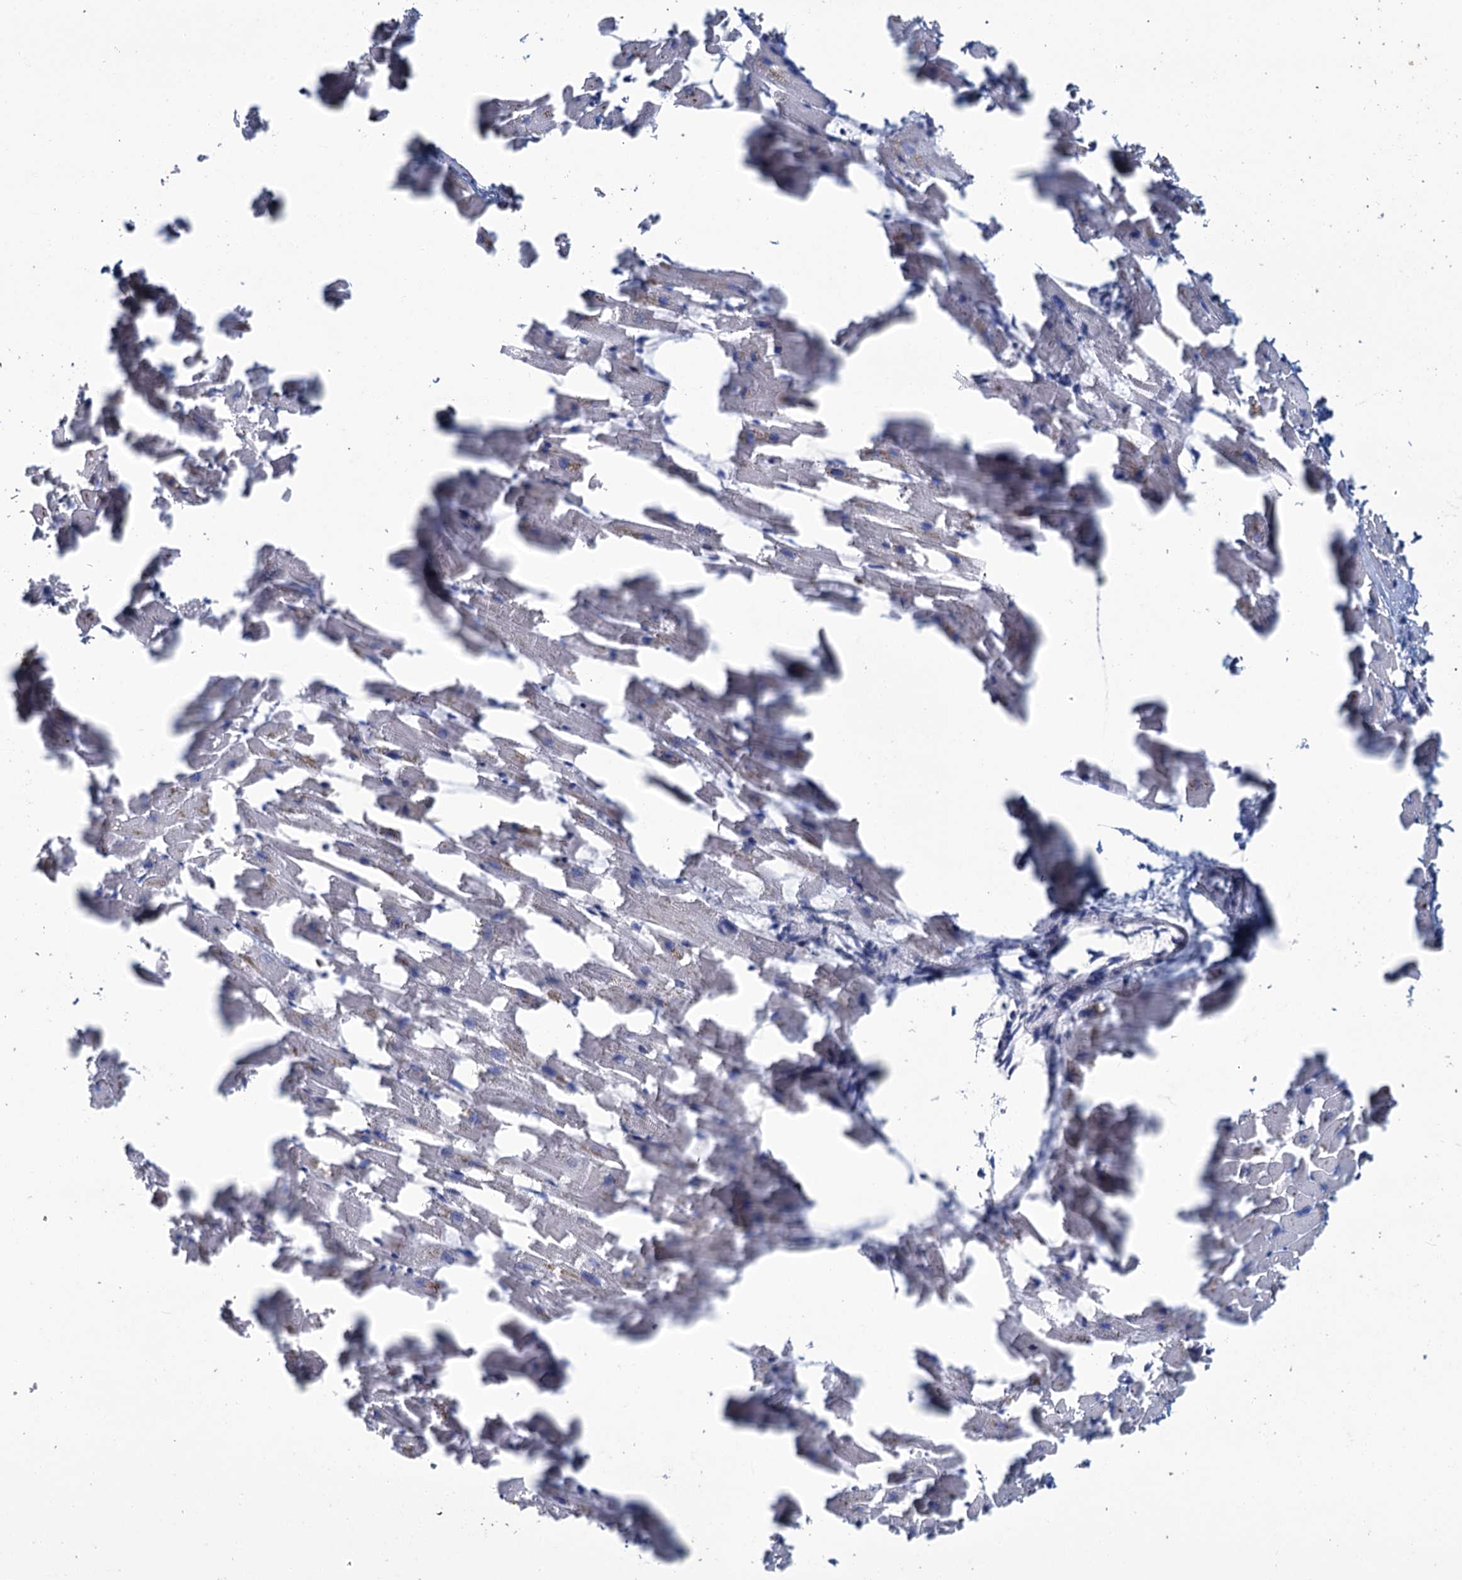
{"staining": {"intensity": "negative", "quantity": "none", "location": "none"}, "tissue": "heart muscle", "cell_type": "Cardiomyocytes", "image_type": "normal", "snomed": [{"axis": "morphology", "description": "Normal tissue, NOS"}, {"axis": "topography", "description": "Heart"}], "caption": "DAB immunohistochemical staining of normal human heart muscle reveals no significant positivity in cardiomyocytes.", "gene": "SNCB", "patient": {"sex": "female", "age": 64}}